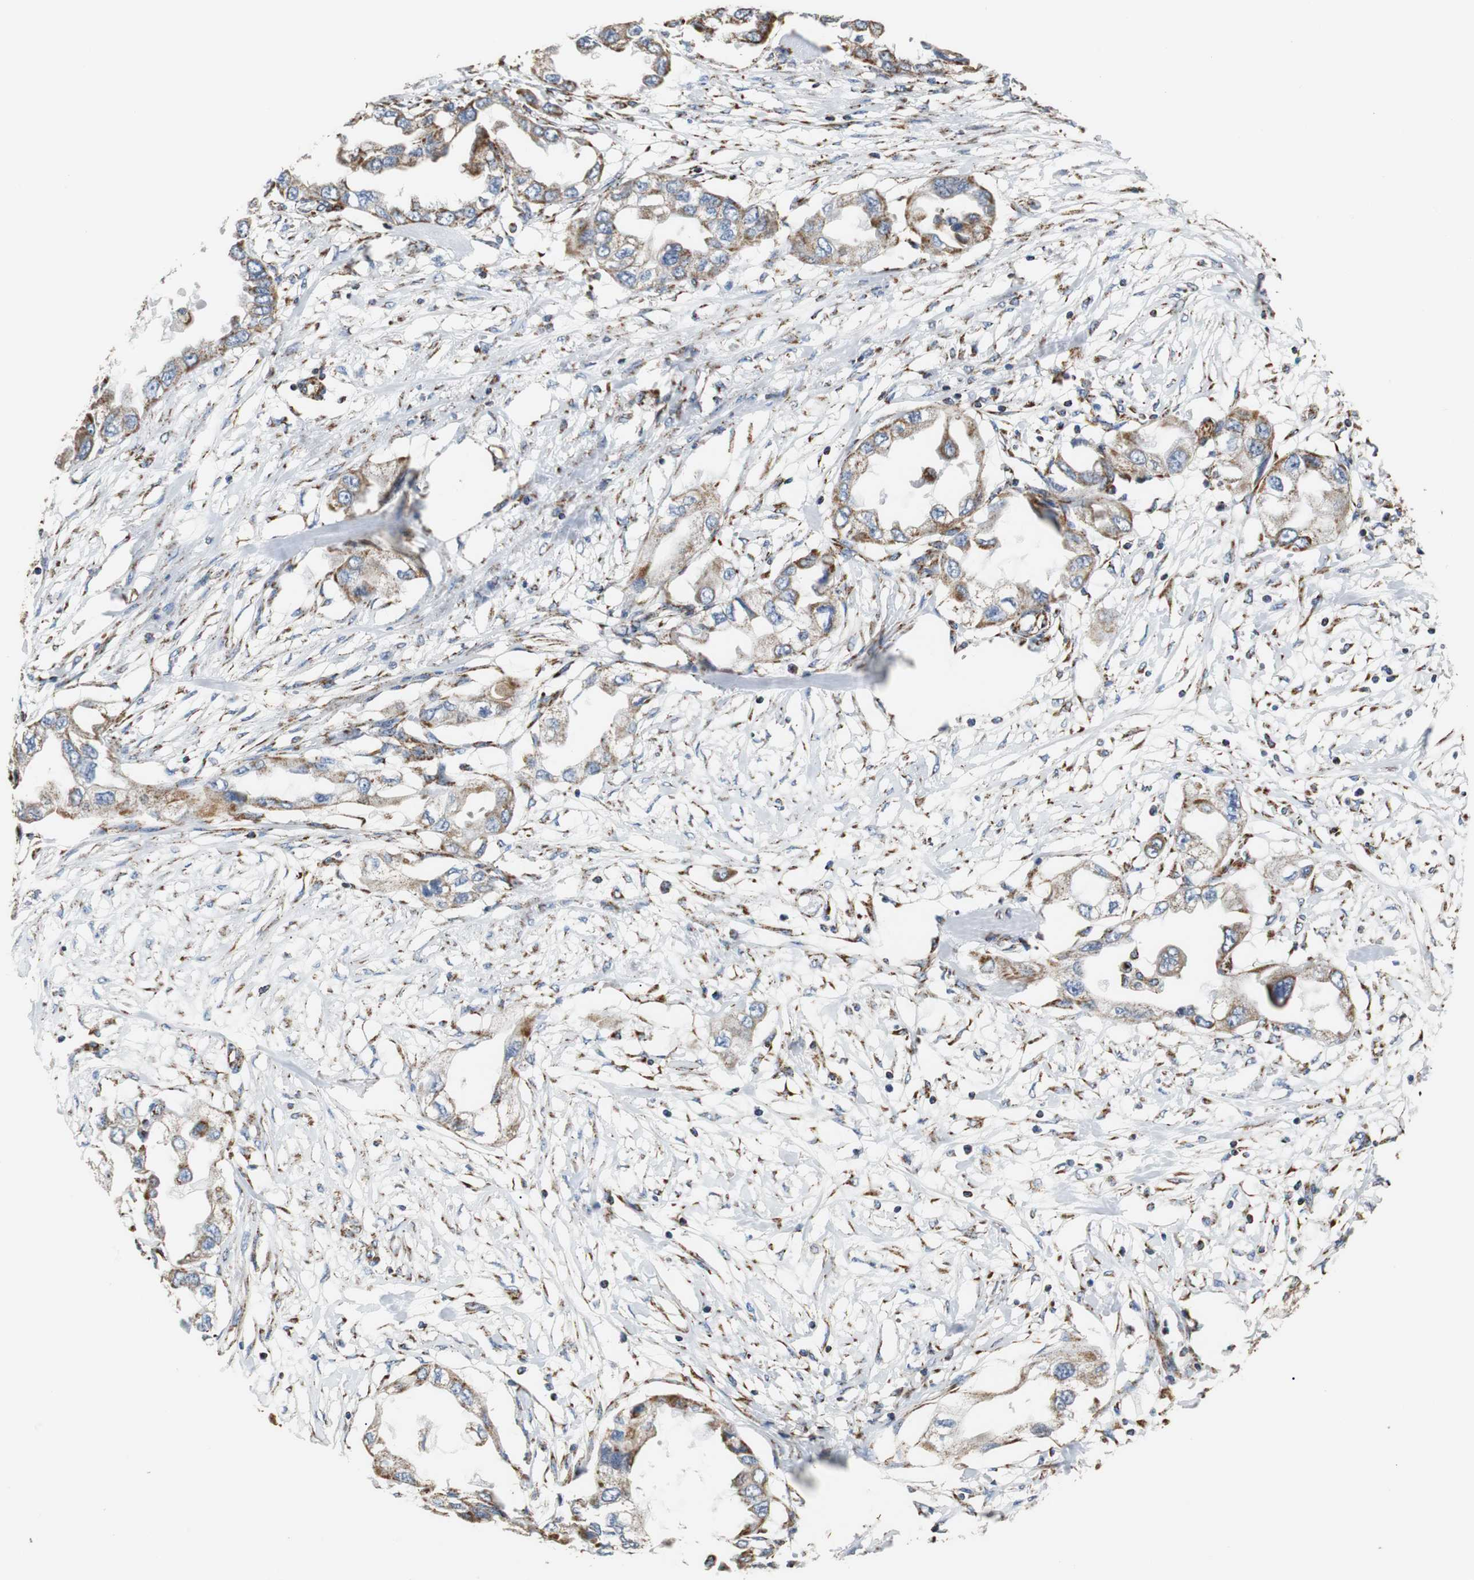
{"staining": {"intensity": "moderate", "quantity": "25%-75%", "location": "cytoplasmic/membranous"}, "tissue": "endometrial cancer", "cell_type": "Tumor cells", "image_type": "cancer", "snomed": [{"axis": "morphology", "description": "Adenocarcinoma, NOS"}, {"axis": "topography", "description": "Endometrium"}], "caption": "Tumor cells demonstrate medium levels of moderate cytoplasmic/membranous staining in approximately 25%-75% of cells in endometrial cancer (adenocarcinoma).", "gene": "PCK1", "patient": {"sex": "female", "age": 67}}